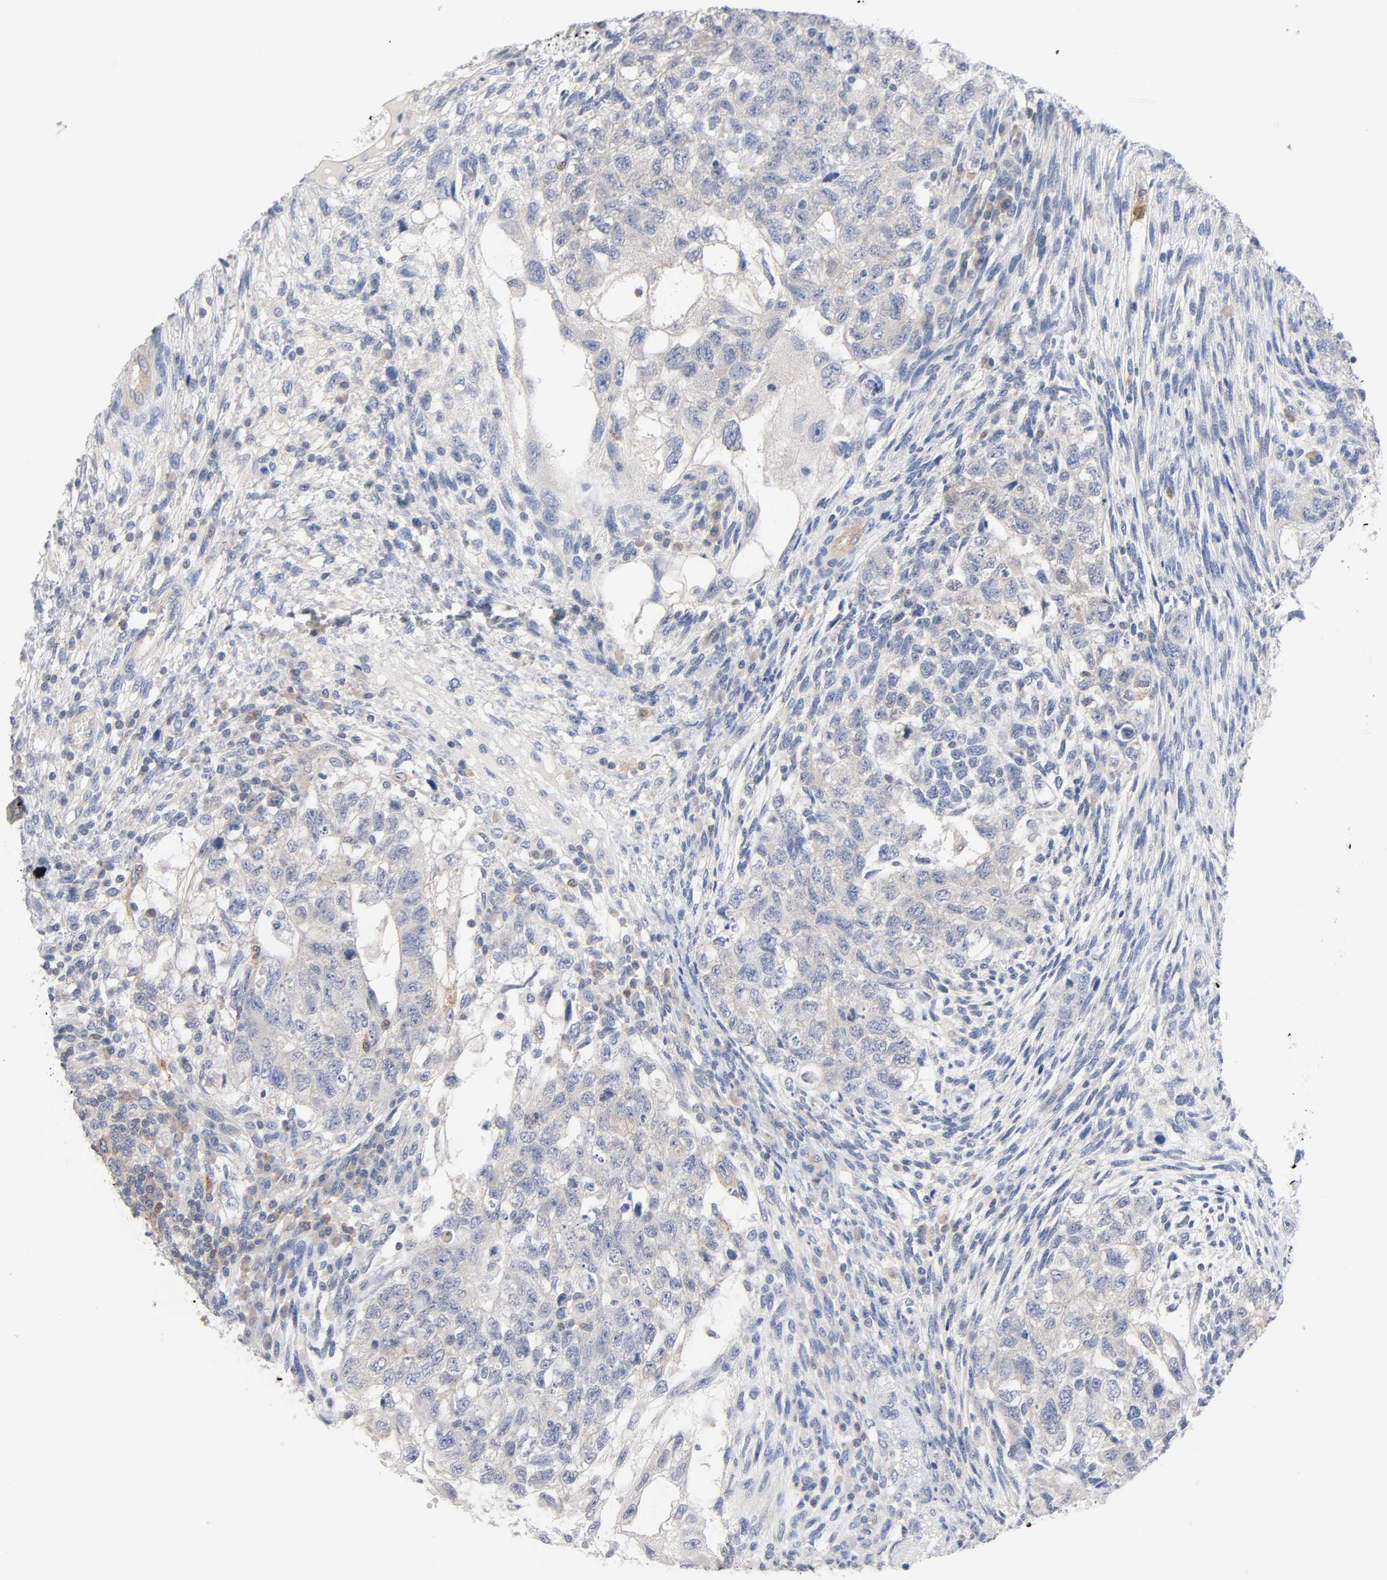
{"staining": {"intensity": "negative", "quantity": "none", "location": "none"}, "tissue": "testis cancer", "cell_type": "Tumor cells", "image_type": "cancer", "snomed": [{"axis": "morphology", "description": "Normal tissue, NOS"}, {"axis": "morphology", "description": "Carcinoma, Embryonal, NOS"}, {"axis": "topography", "description": "Testis"}], "caption": "Immunohistochemistry (IHC) micrograph of human testis cancer stained for a protein (brown), which demonstrates no positivity in tumor cells.", "gene": "MALT1", "patient": {"sex": "male", "age": 36}}